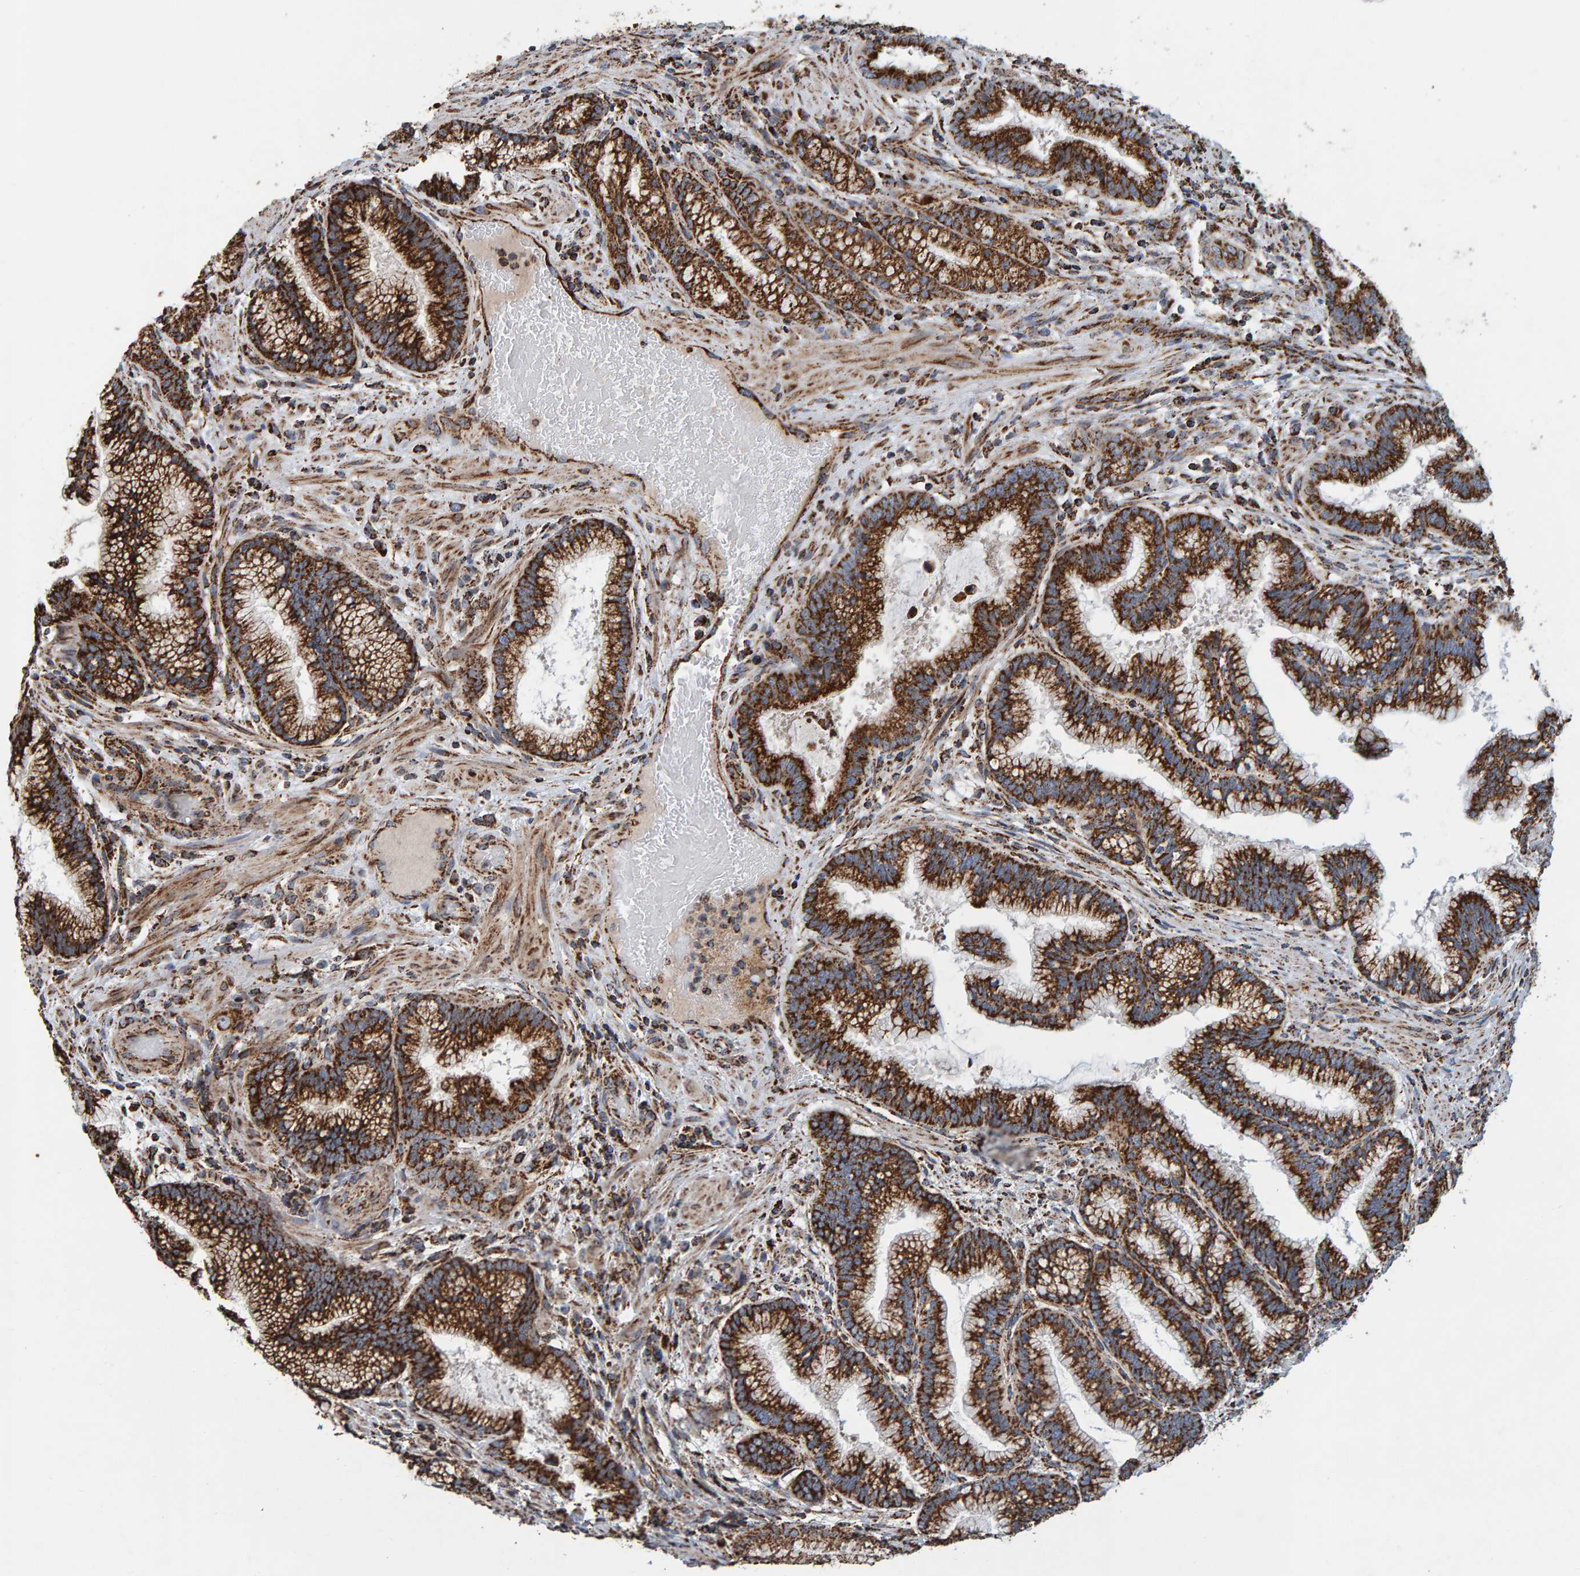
{"staining": {"intensity": "strong", "quantity": ">75%", "location": "cytoplasmic/membranous"}, "tissue": "pancreatic cancer", "cell_type": "Tumor cells", "image_type": "cancer", "snomed": [{"axis": "morphology", "description": "Adenocarcinoma, NOS"}, {"axis": "topography", "description": "Pancreas"}], "caption": "Immunohistochemistry (IHC) (DAB (3,3'-diaminobenzidine)) staining of pancreatic cancer shows strong cytoplasmic/membranous protein staining in approximately >75% of tumor cells.", "gene": "MRPL45", "patient": {"sex": "female", "age": 64}}